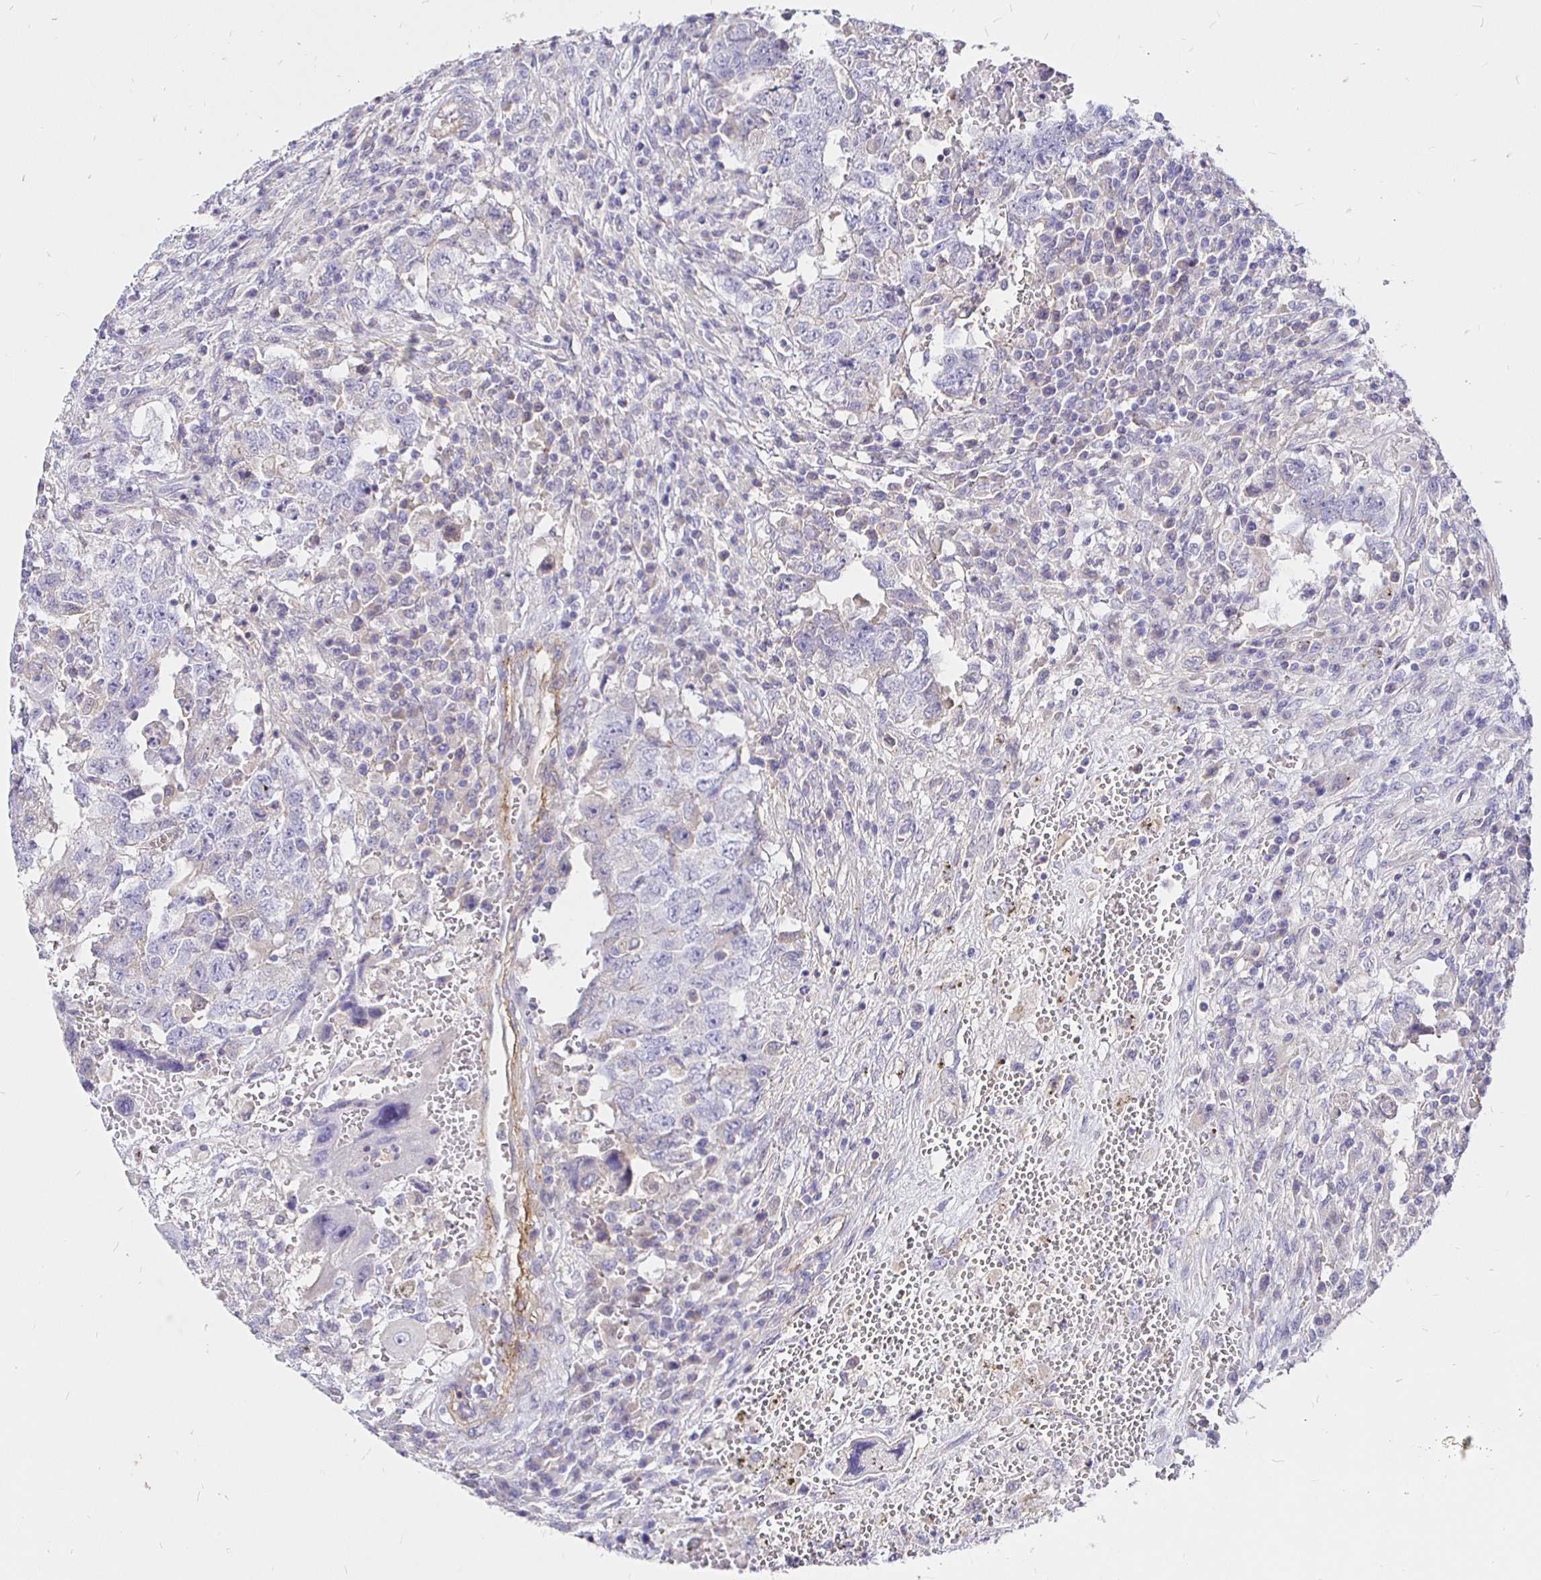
{"staining": {"intensity": "negative", "quantity": "none", "location": "none"}, "tissue": "testis cancer", "cell_type": "Tumor cells", "image_type": "cancer", "snomed": [{"axis": "morphology", "description": "Carcinoma, Embryonal, NOS"}, {"axis": "topography", "description": "Testis"}], "caption": "Immunohistochemistry (IHC) image of neoplastic tissue: human testis cancer stained with DAB shows no significant protein expression in tumor cells.", "gene": "PALM2AKAP2", "patient": {"sex": "male", "age": 26}}